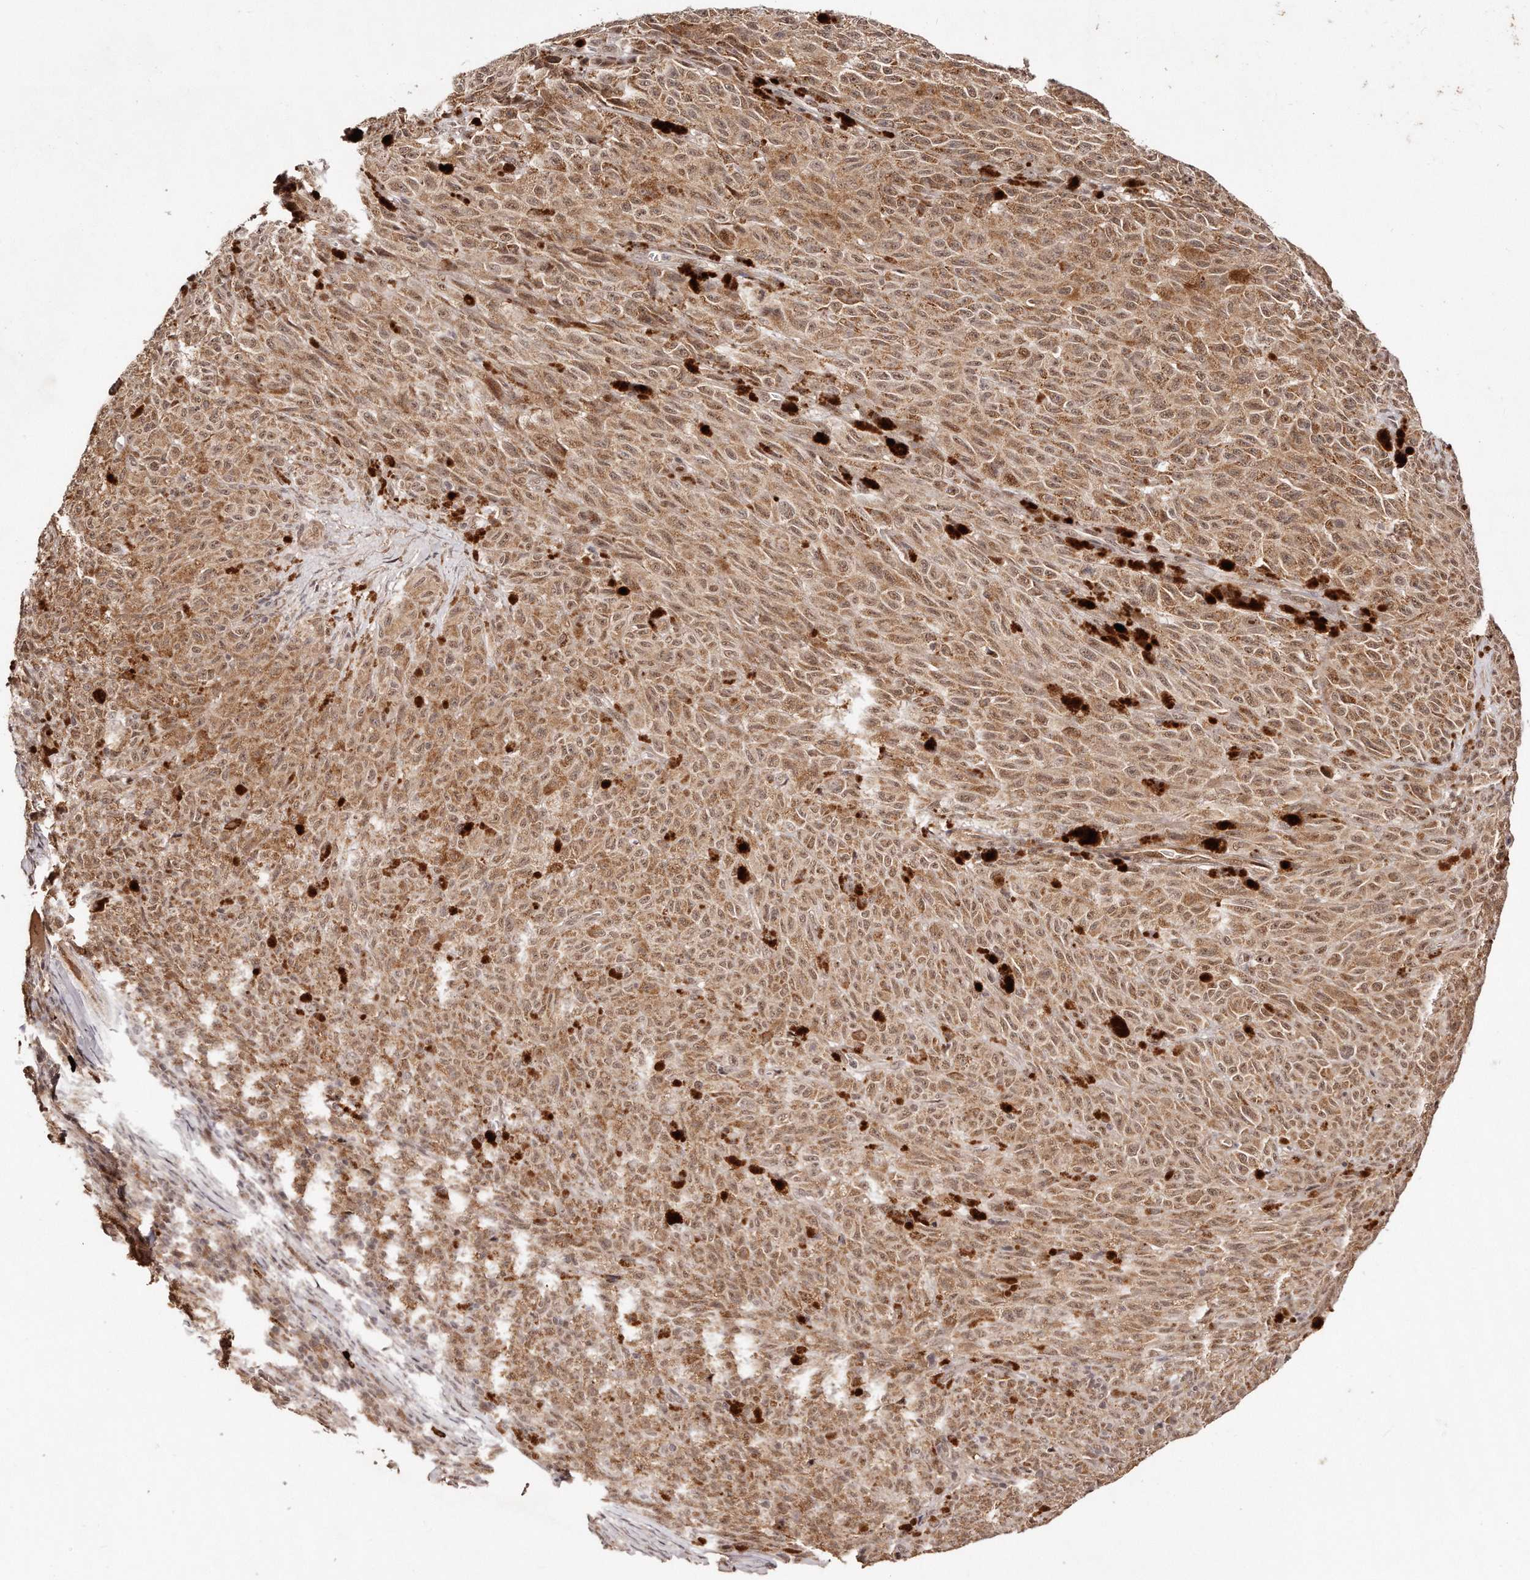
{"staining": {"intensity": "moderate", "quantity": ">75%", "location": "cytoplasmic/membranous,nuclear"}, "tissue": "melanoma", "cell_type": "Tumor cells", "image_type": "cancer", "snomed": [{"axis": "morphology", "description": "Malignant melanoma, NOS"}, {"axis": "topography", "description": "Skin"}], "caption": "This is an image of IHC staining of melanoma, which shows moderate expression in the cytoplasmic/membranous and nuclear of tumor cells.", "gene": "SOX4", "patient": {"sex": "female", "age": 82}}